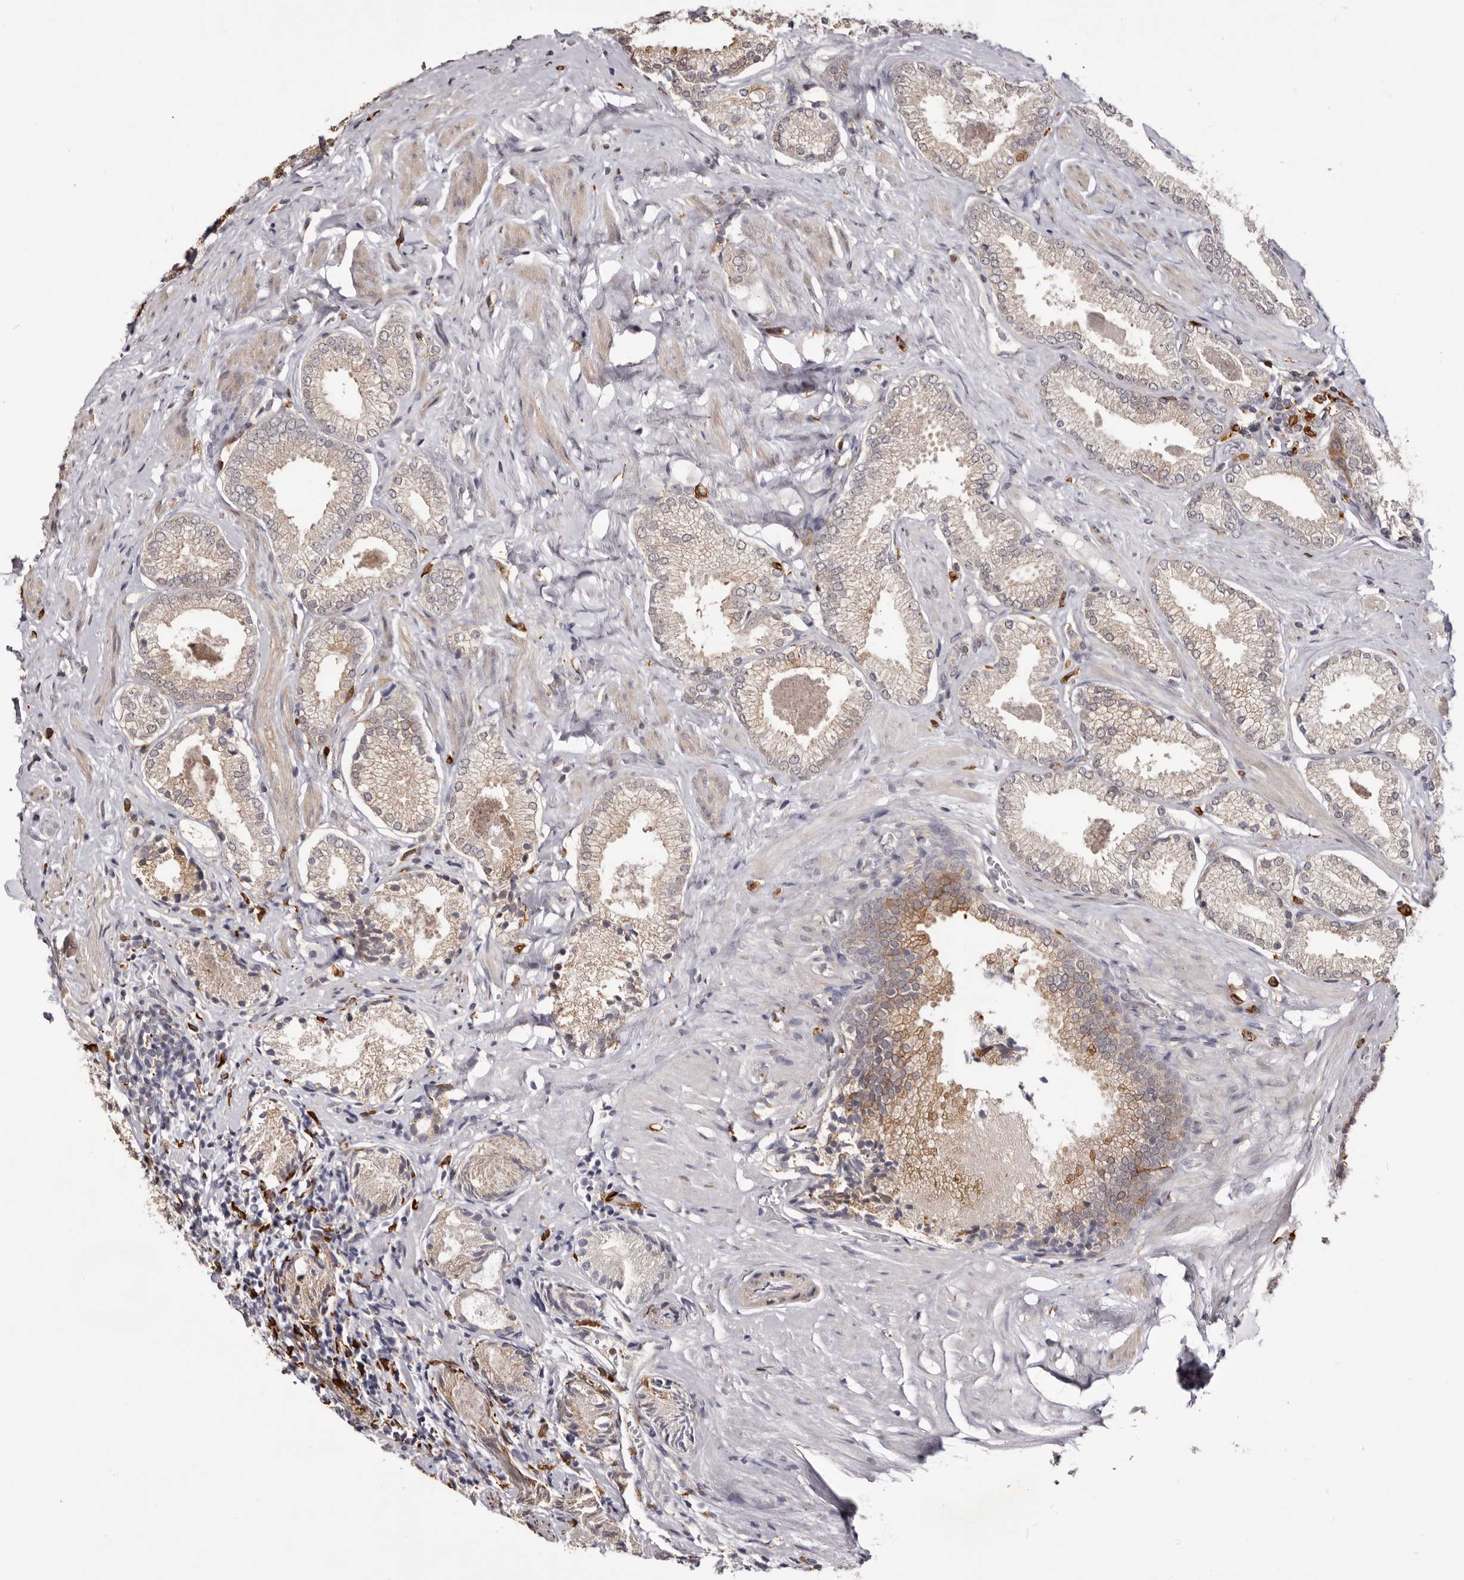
{"staining": {"intensity": "weak", "quantity": "<25%", "location": "cytoplasmic/membranous"}, "tissue": "prostate cancer", "cell_type": "Tumor cells", "image_type": "cancer", "snomed": [{"axis": "morphology", "description": "Adenocarcinoma, Low grade"}, {"axis": "topography", "description": "Prostate"}], "caption": "This is an IHC micrograph of human prostate adenocarcinoma (low-grade). There is no expression in tumor cells.", "gene": "TNNI1", "patient": {"sex": "male", "age": 71}}